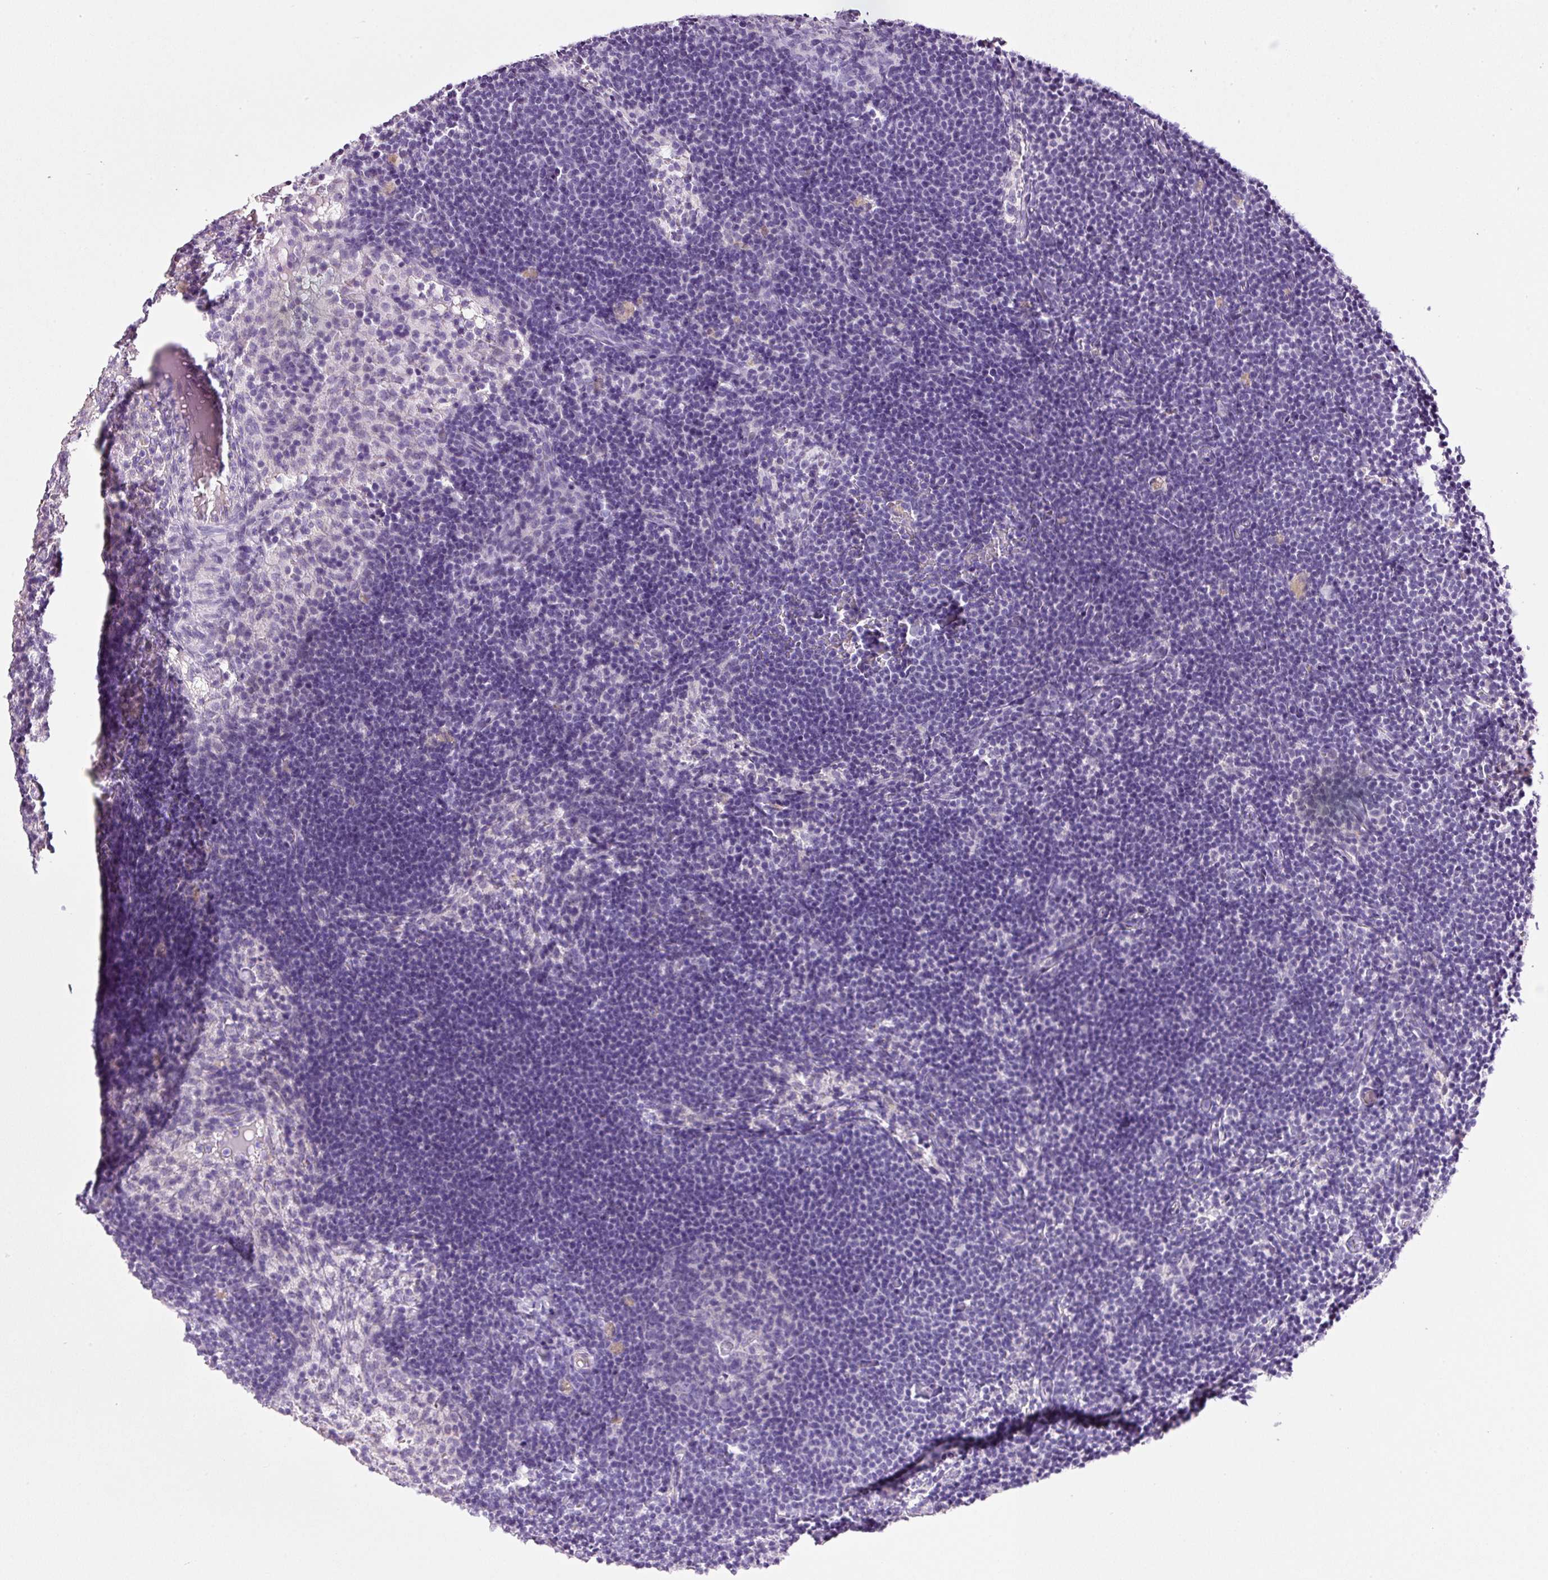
{"staining": {"intensity": "negative", "quantity": "none", "location": "none"}, "tissue": "lymph node", "cell_type": "Germinal center cells", "image_type": "normal", "snomed": [{"axis": "morphology", "description": "Normal tissue, NOS"}, {"axis": "topography", "description": "Lymph node"}], "caption": "This micrograph is of unremarkable lymph node stained with IHC to label a protein in brown with the nuclei are counter-stained blue. There is no staining in germinal center cells.", "gene": "SRC", "patient": {"sex": "male", "age": 49}}